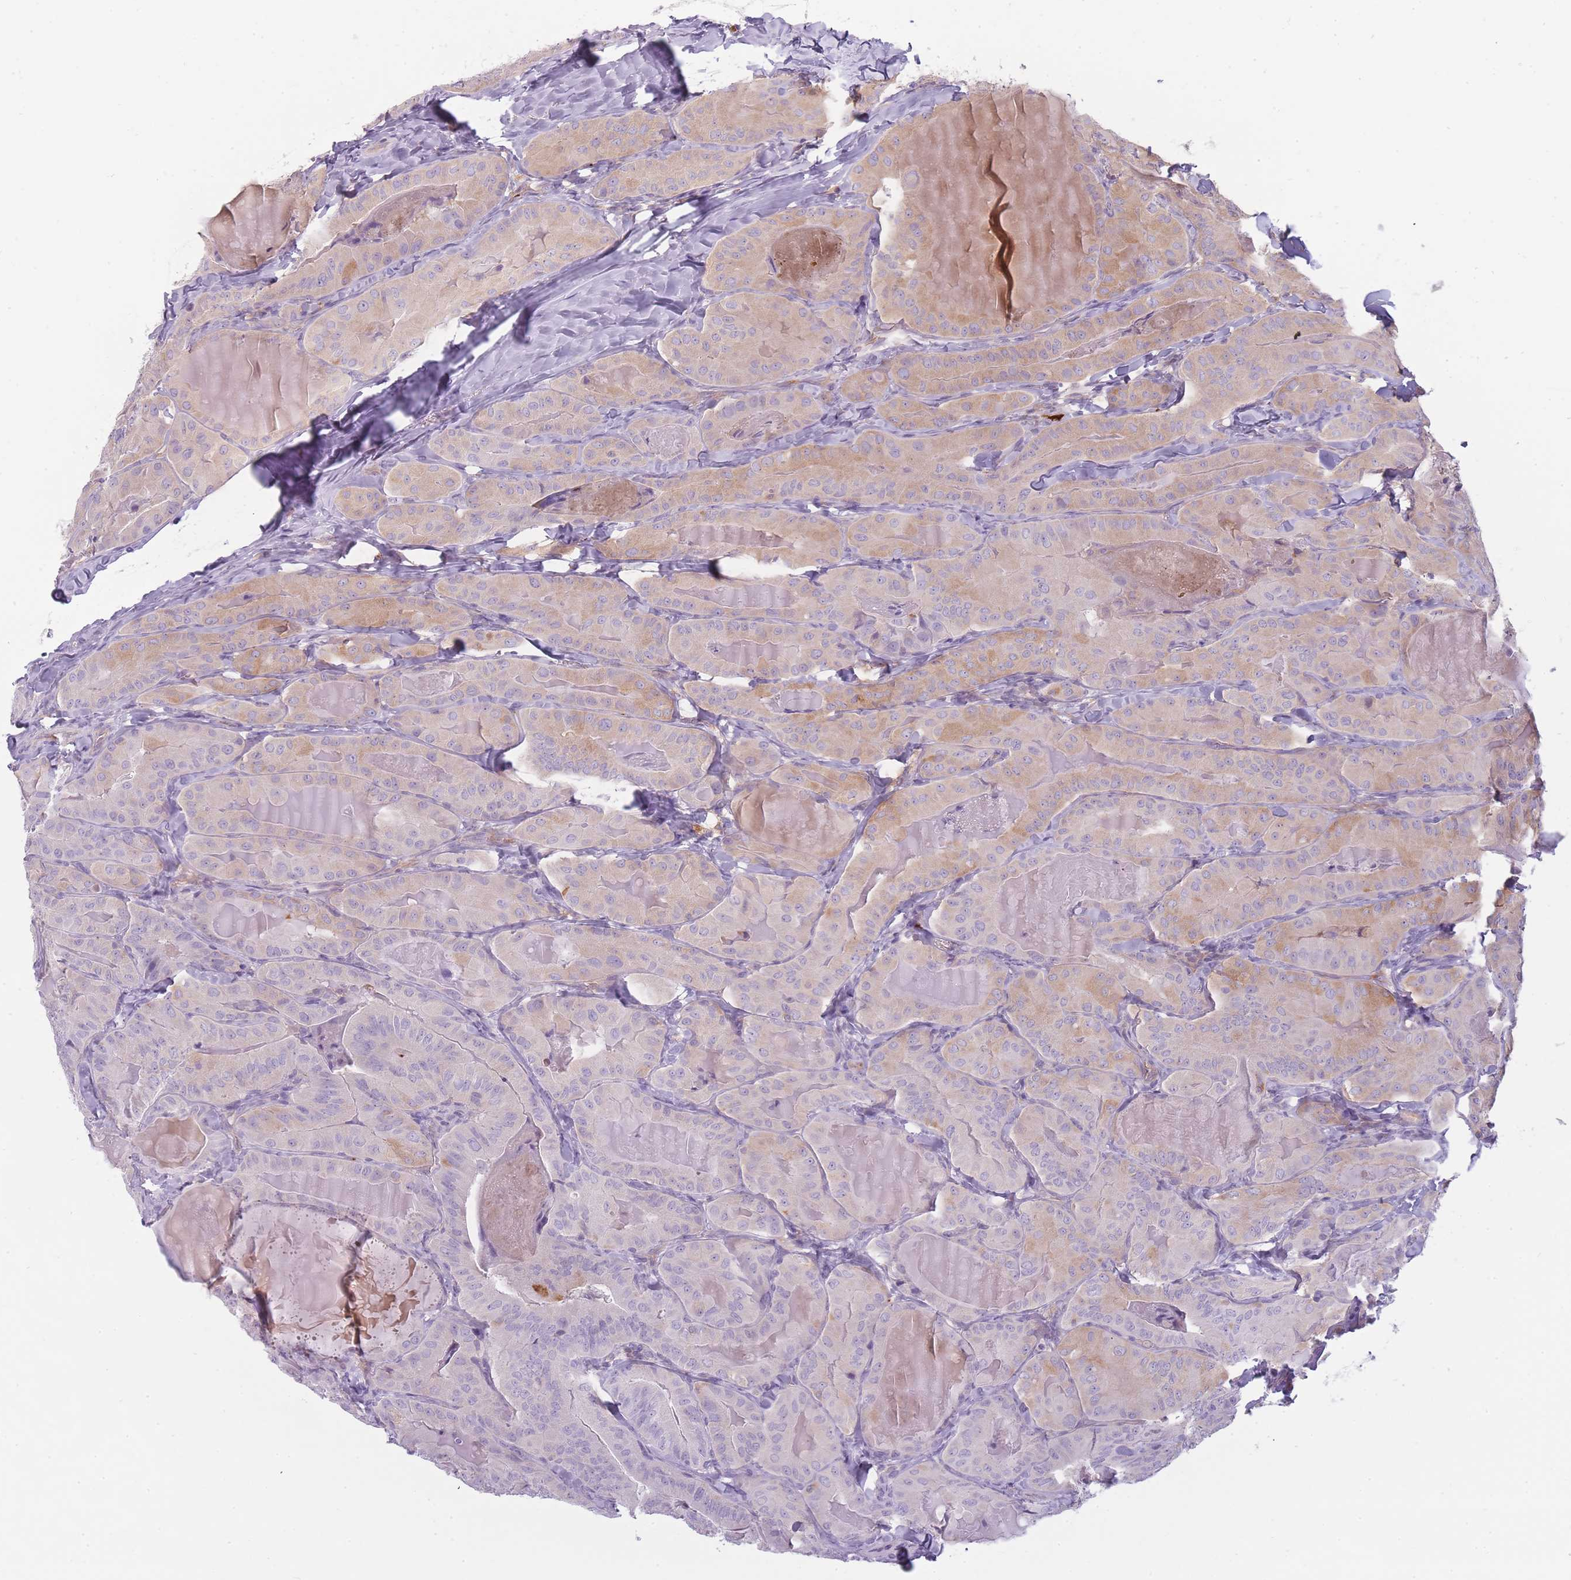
{"staining": {"intensity": "weak", "quantity": "<25%", "location": "cytoplasmic/membranous"}, "tissue": "thyroid cancer", "cell_type": "Tumor cells", "image_type": "cancer", "snomed": [{"axis": "morphology", "description": "Papillary adenocarcinoma, NOS"}, {"axis": "topography", "description": "Thyroid gland"}], "caption": "A high-resolution micrograph shows immunohistochemistry staining of thyroid cancer (papillary adenocarcinoma), which demonstrates no significant staining in tumor cells. The staining was performed using DAB to visualize the protein expression in brown, while the nuclei were stained in blue with hematoxylin (Magnification: 20x).", "gene": "NDST2", "patient": {"sex": "female", "age": 68}}